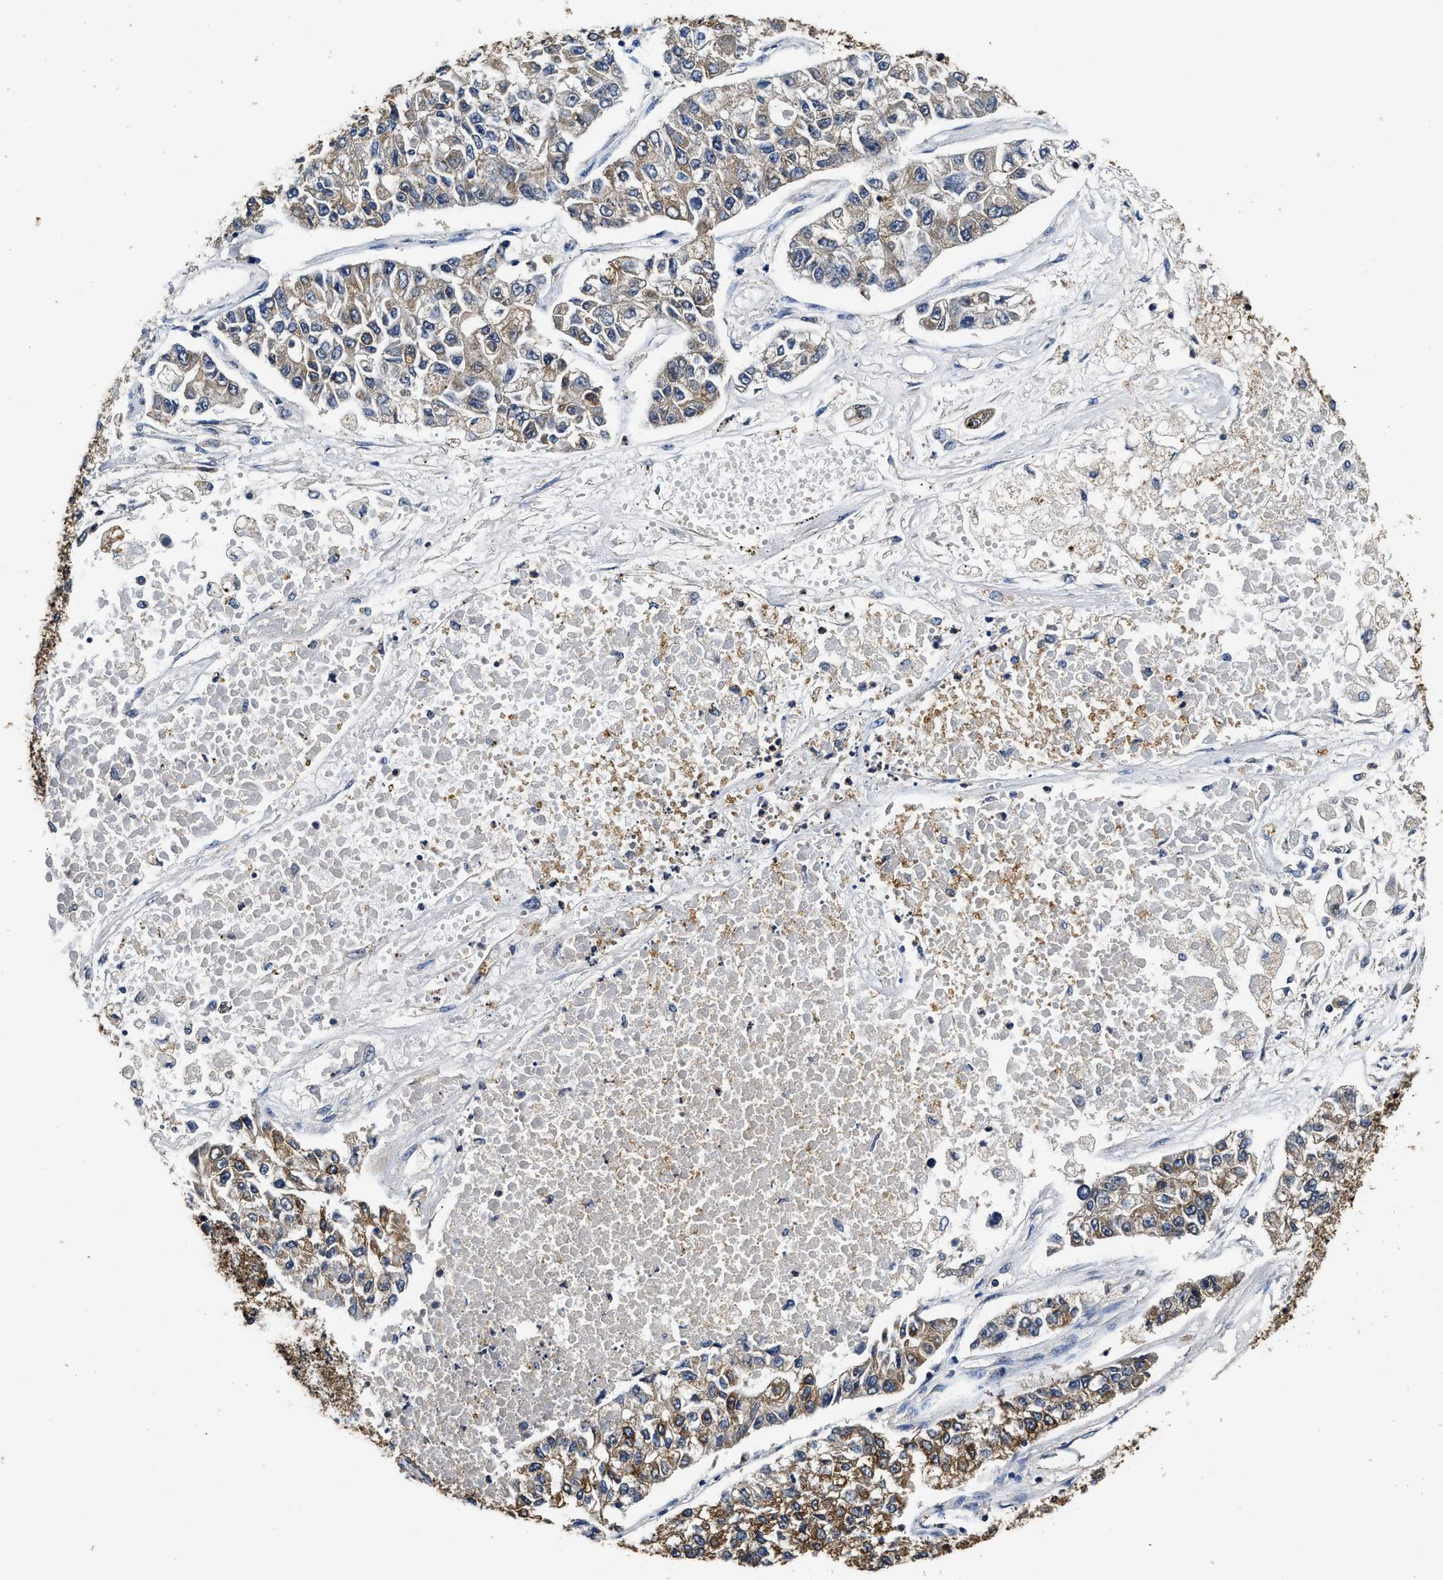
{"staining": {"intensity": "moderate", "quantity": "25%-75%", "location": "cytoplasmic/membranous"}, "tissue": "lung cancer", "cell_type": "Tumor cells", "image_type": "cancer", "snomed": [{"axis": "morphology", "description": "Adenocarcinoma, NOS"}, {"axis": "topography", "description": "Lung"}], "caption": "Immunohistochemical staining of human lung cancer (adenocarcinoma) demonstrates medium levels of moderate cytoplasmic/membranous expression in about 25%-75% of tumor cells.", "gene": "CTNNA1", "patient": {"sex": "male", "age": 49}}